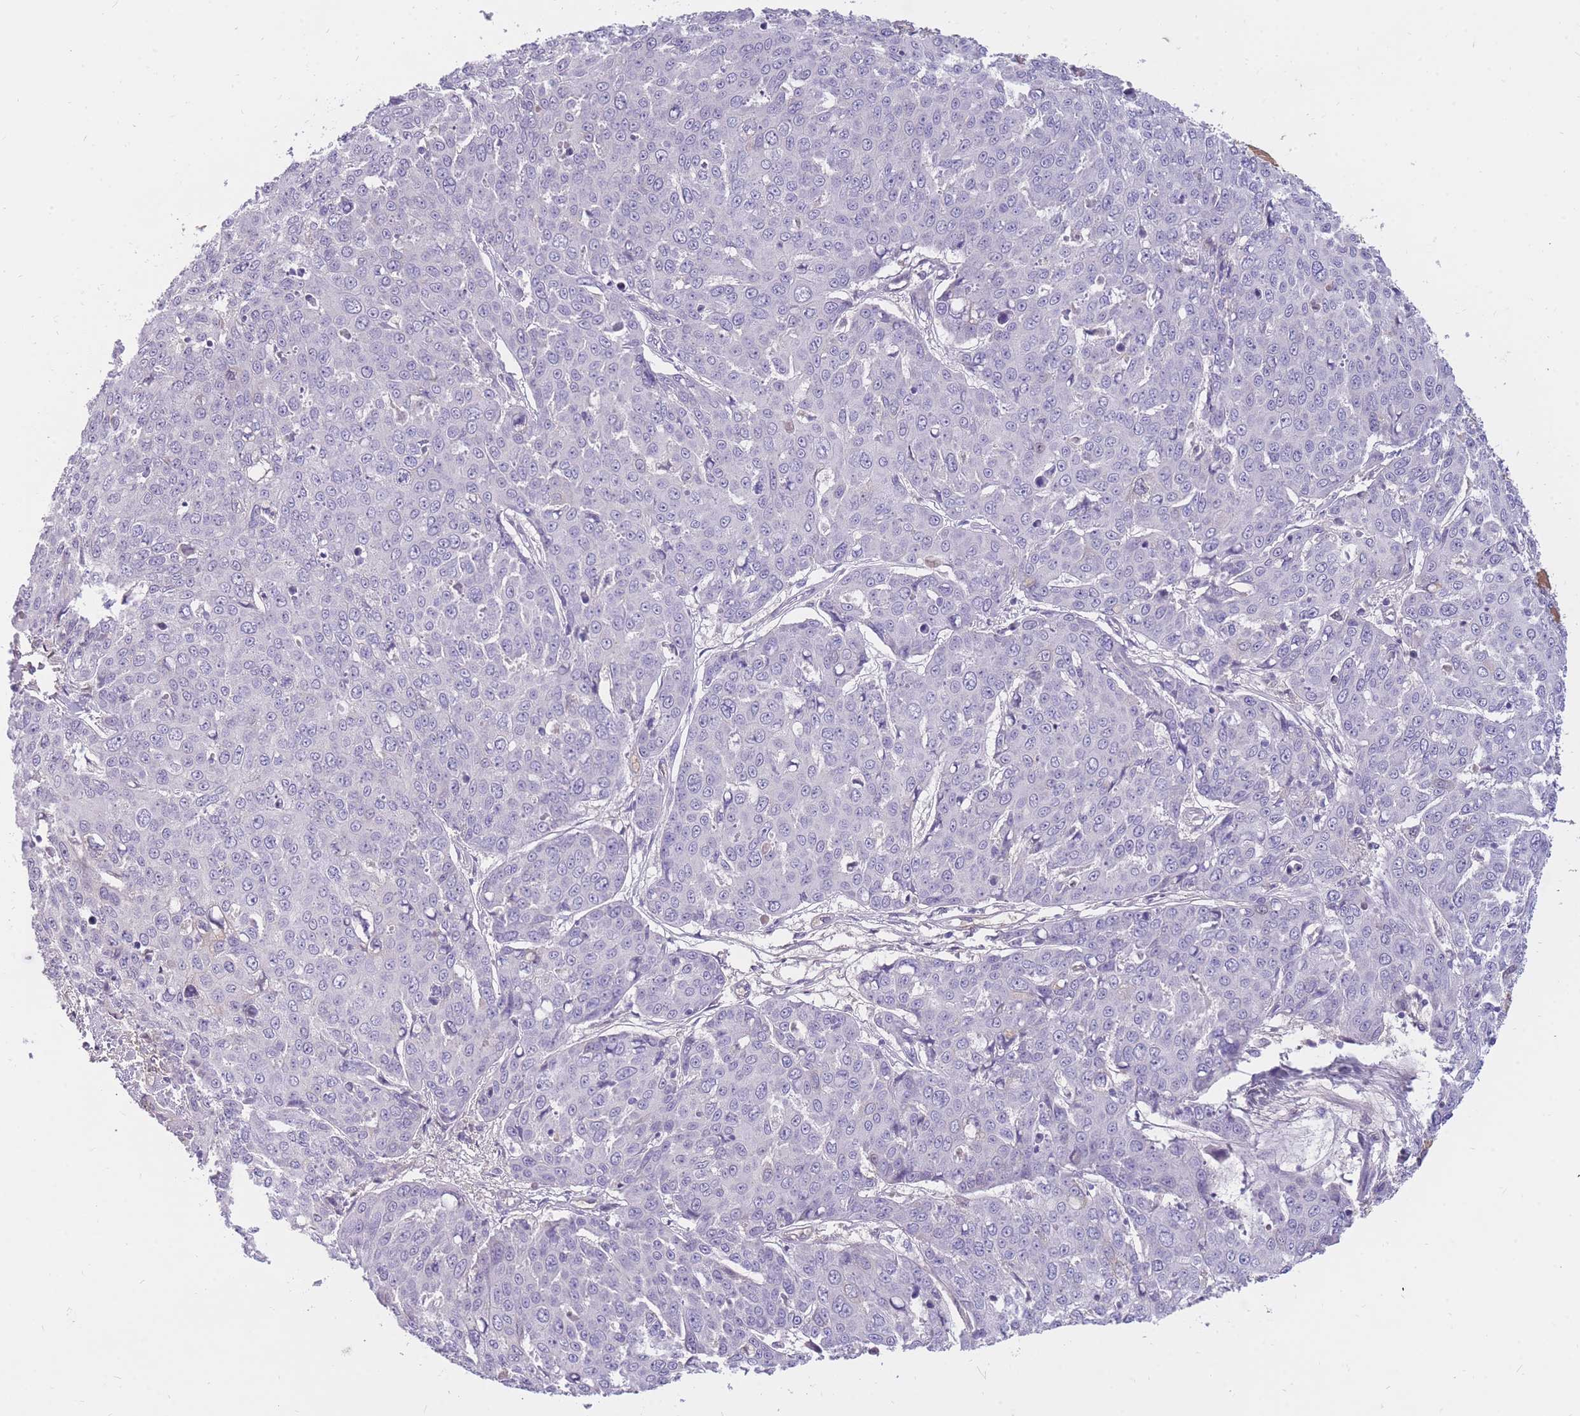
{"staining": {"intensity": "negative", "quantity": "none", "location": "none"}, "tissue": "skin cancer", "cell_type": "Tumor cells", "image_type": "cancer", "snomed": [{"axis": "morphology", "description": "Squamous cell carcinoma, NOS"}, {"axis": "topography", "description": "Skin"}], "caption": "Tumor cells show no significant staining in skin cancer (squamous cell carcinoma).", "gene": "TPSD1", "patient": {"sex": "male", "age": 71}}